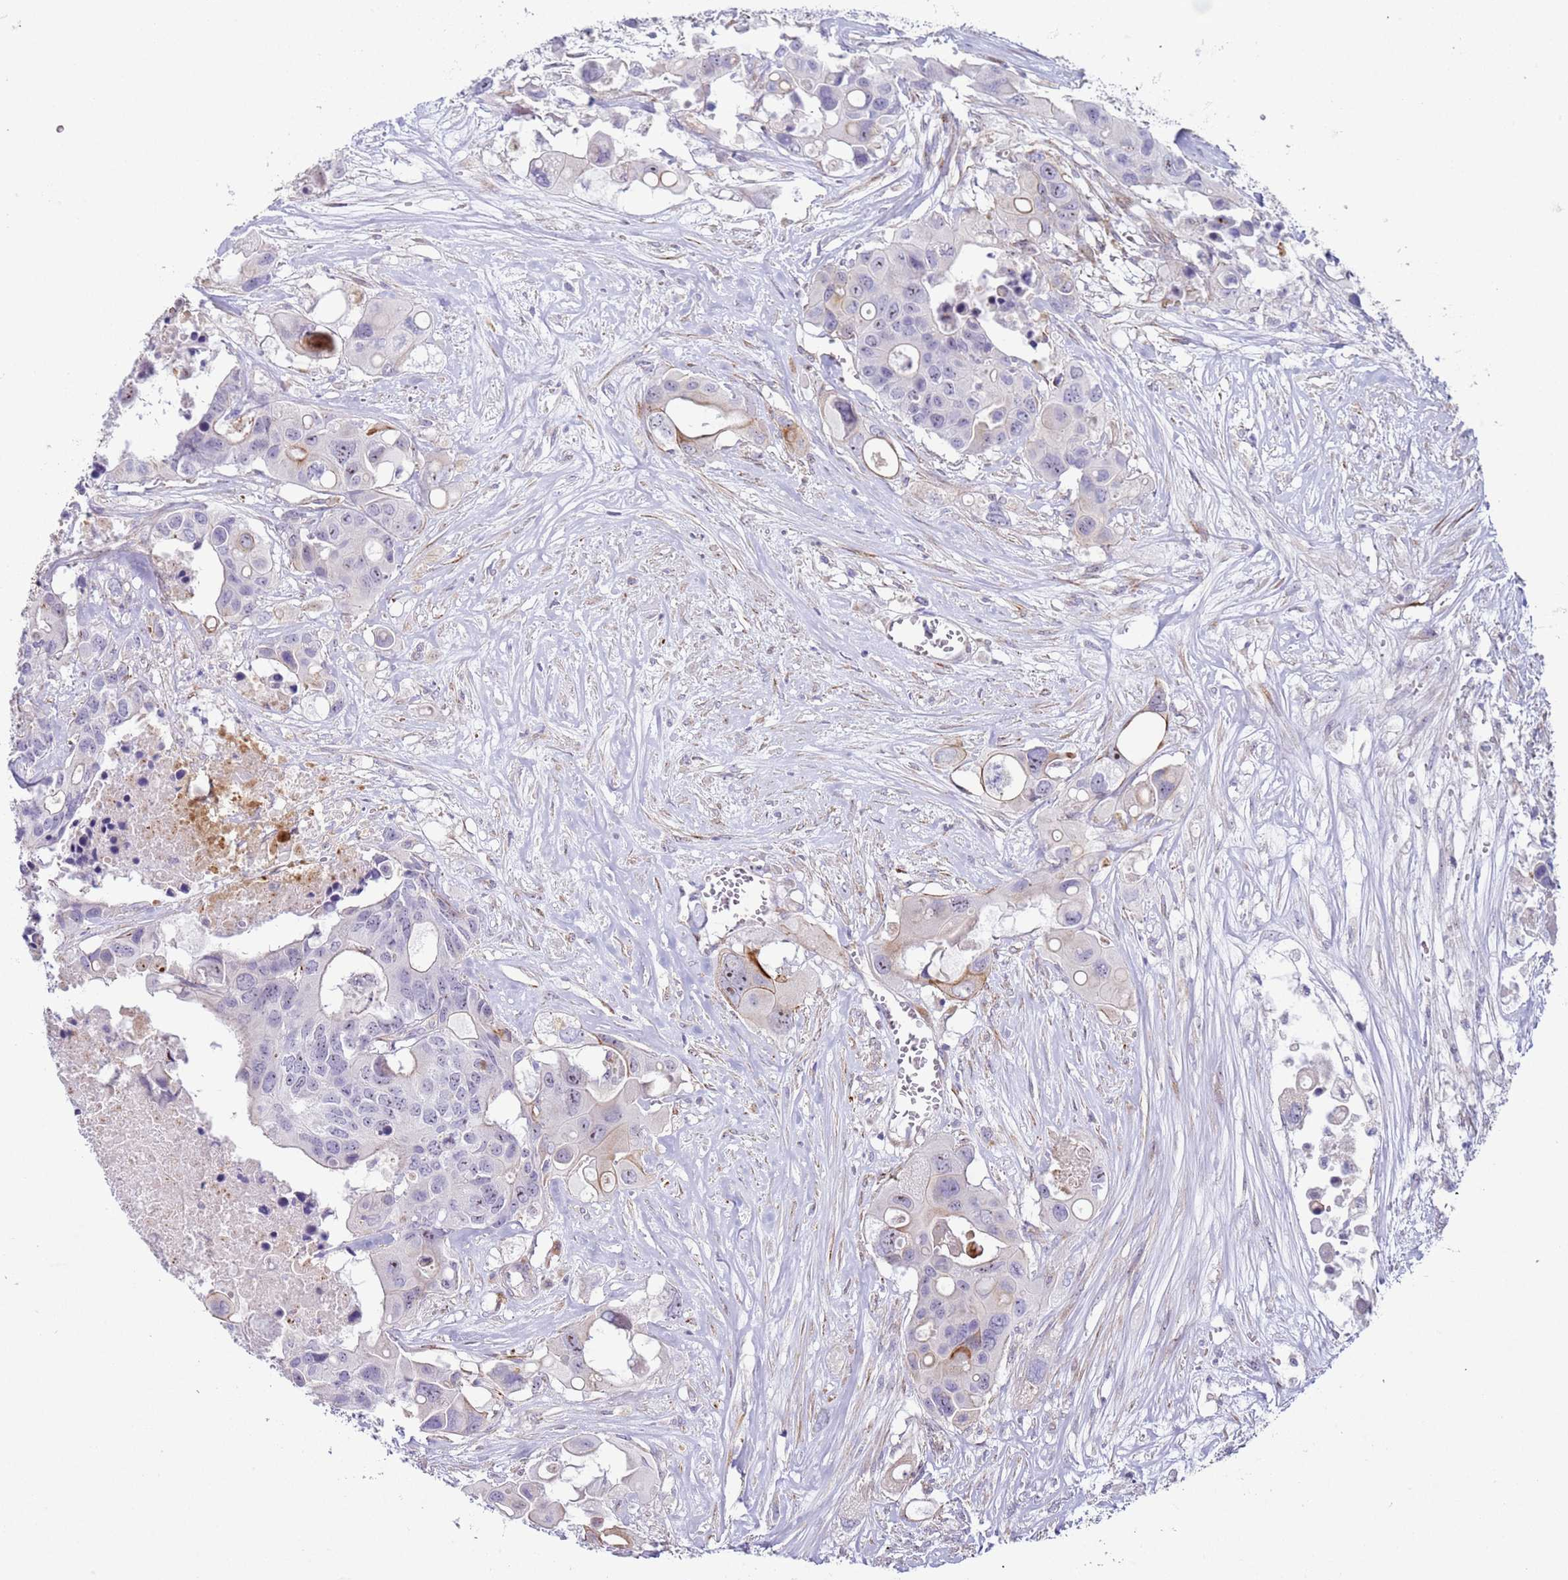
{"staining": {"intensity": "negative", "quantity": "none", "location": "none"}, "tissue": "colorectal cancer", "cell_type": "Tumor cells", "image_type": "cancer", "snomed": [{"axis": "morphology", "description": "Adenocarcinoma, NOS"}, {"axis": "topography", "description": "Colon"}], "caption": "Immunohistochemistry photomicrograph of neoplastic tissue: human colorectal cancer stained with DAB (3,3'-diaminobenzidine) demonstrates no significant protein staining in tumor cells.", "gene": "HEATR1", "patient": {"sex": "male", "age": 77}}